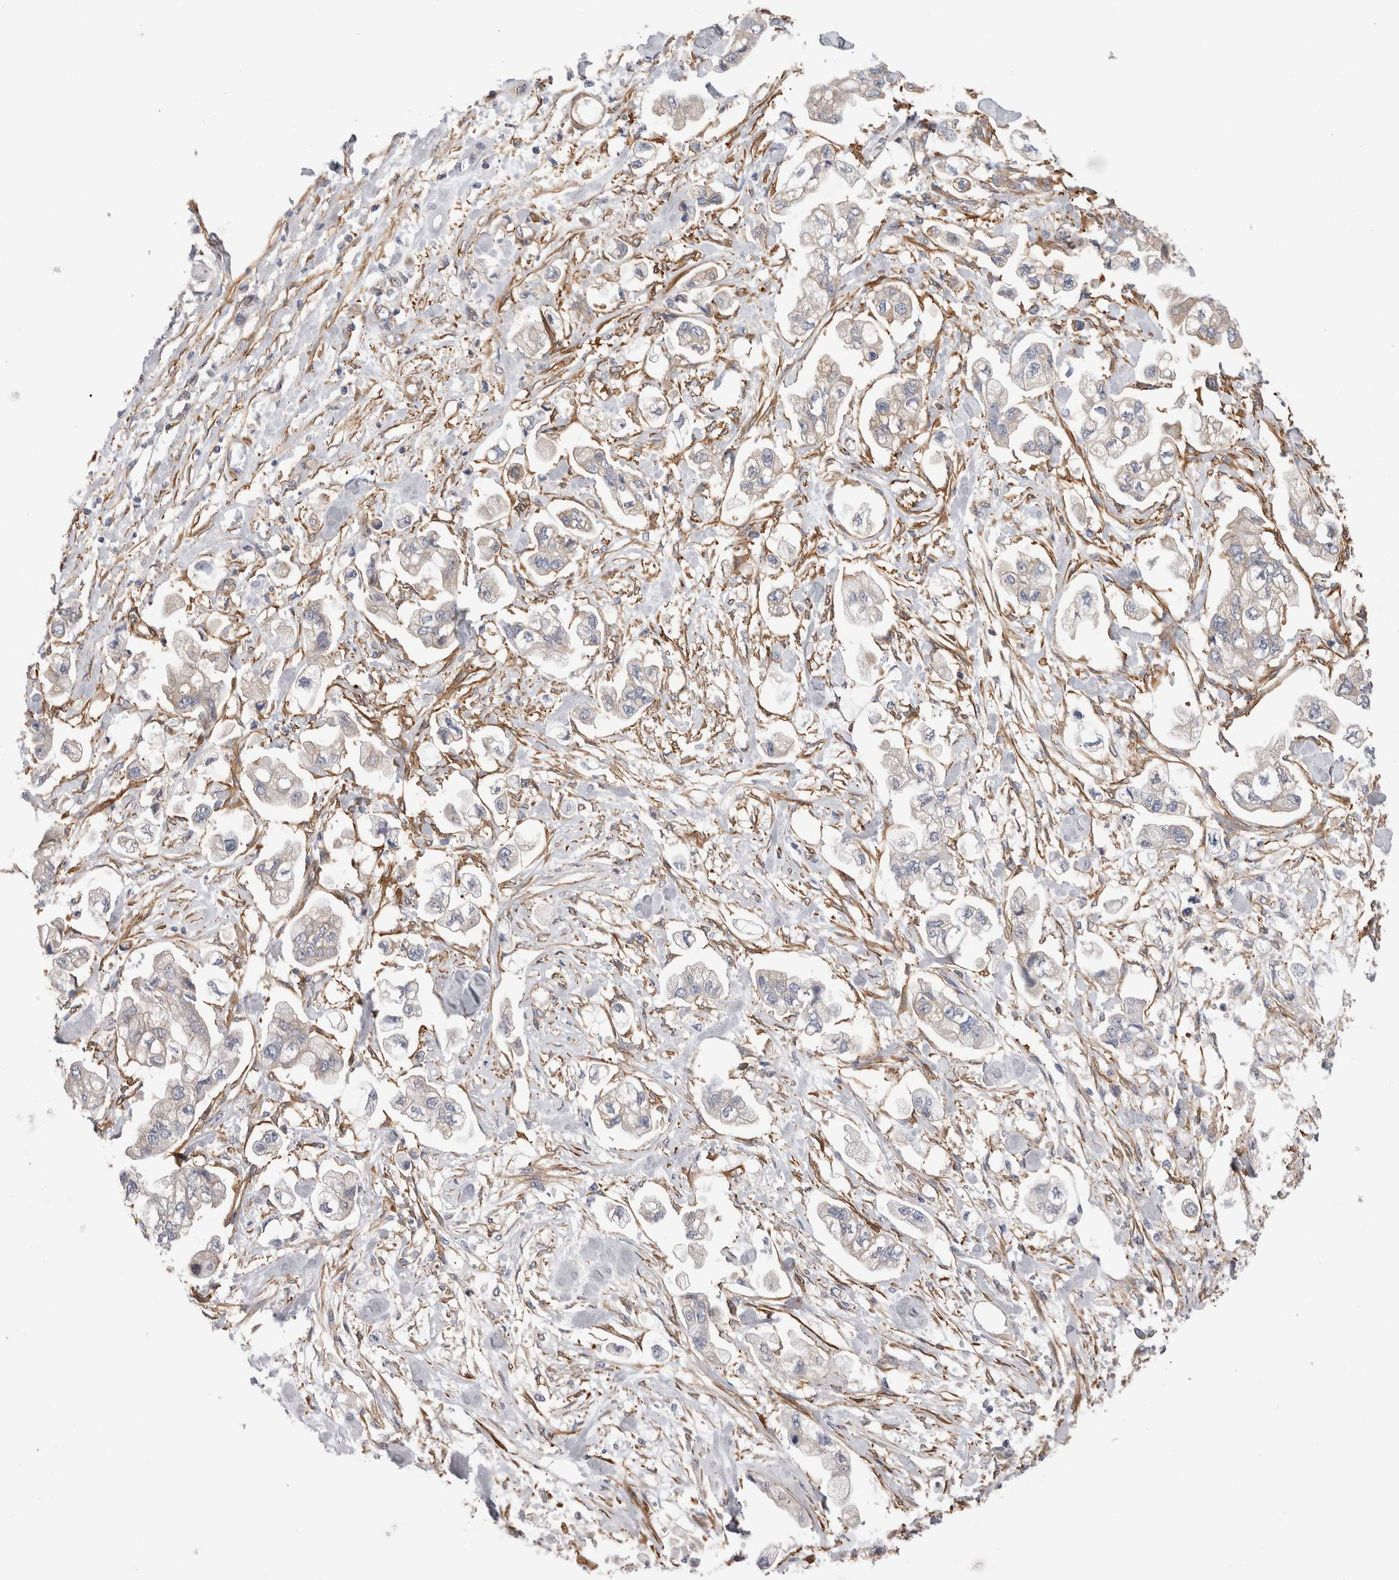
{"staining": {"intensity": "negative", "quantity": "none", "location": "none"}, "tissue": "stomach cancer", "cell_type": "Tumor cells", "image_type": "cancer", "snomed": [{"axis": "morphology", "description": "Normal tissue, NOS"}, {"axis": "morphology", "description": "Adenocarcinoma, NOS"}, {"axis": "topography", "description": "Stomach"}], "caption": "A high-resolution micrograph shows IHC staining of stomach adenocarcinoma, which reveals no significant positivity in tumor cells.", "gene": "EPRS1", "patient": {"sex": "male", "age": 62}}